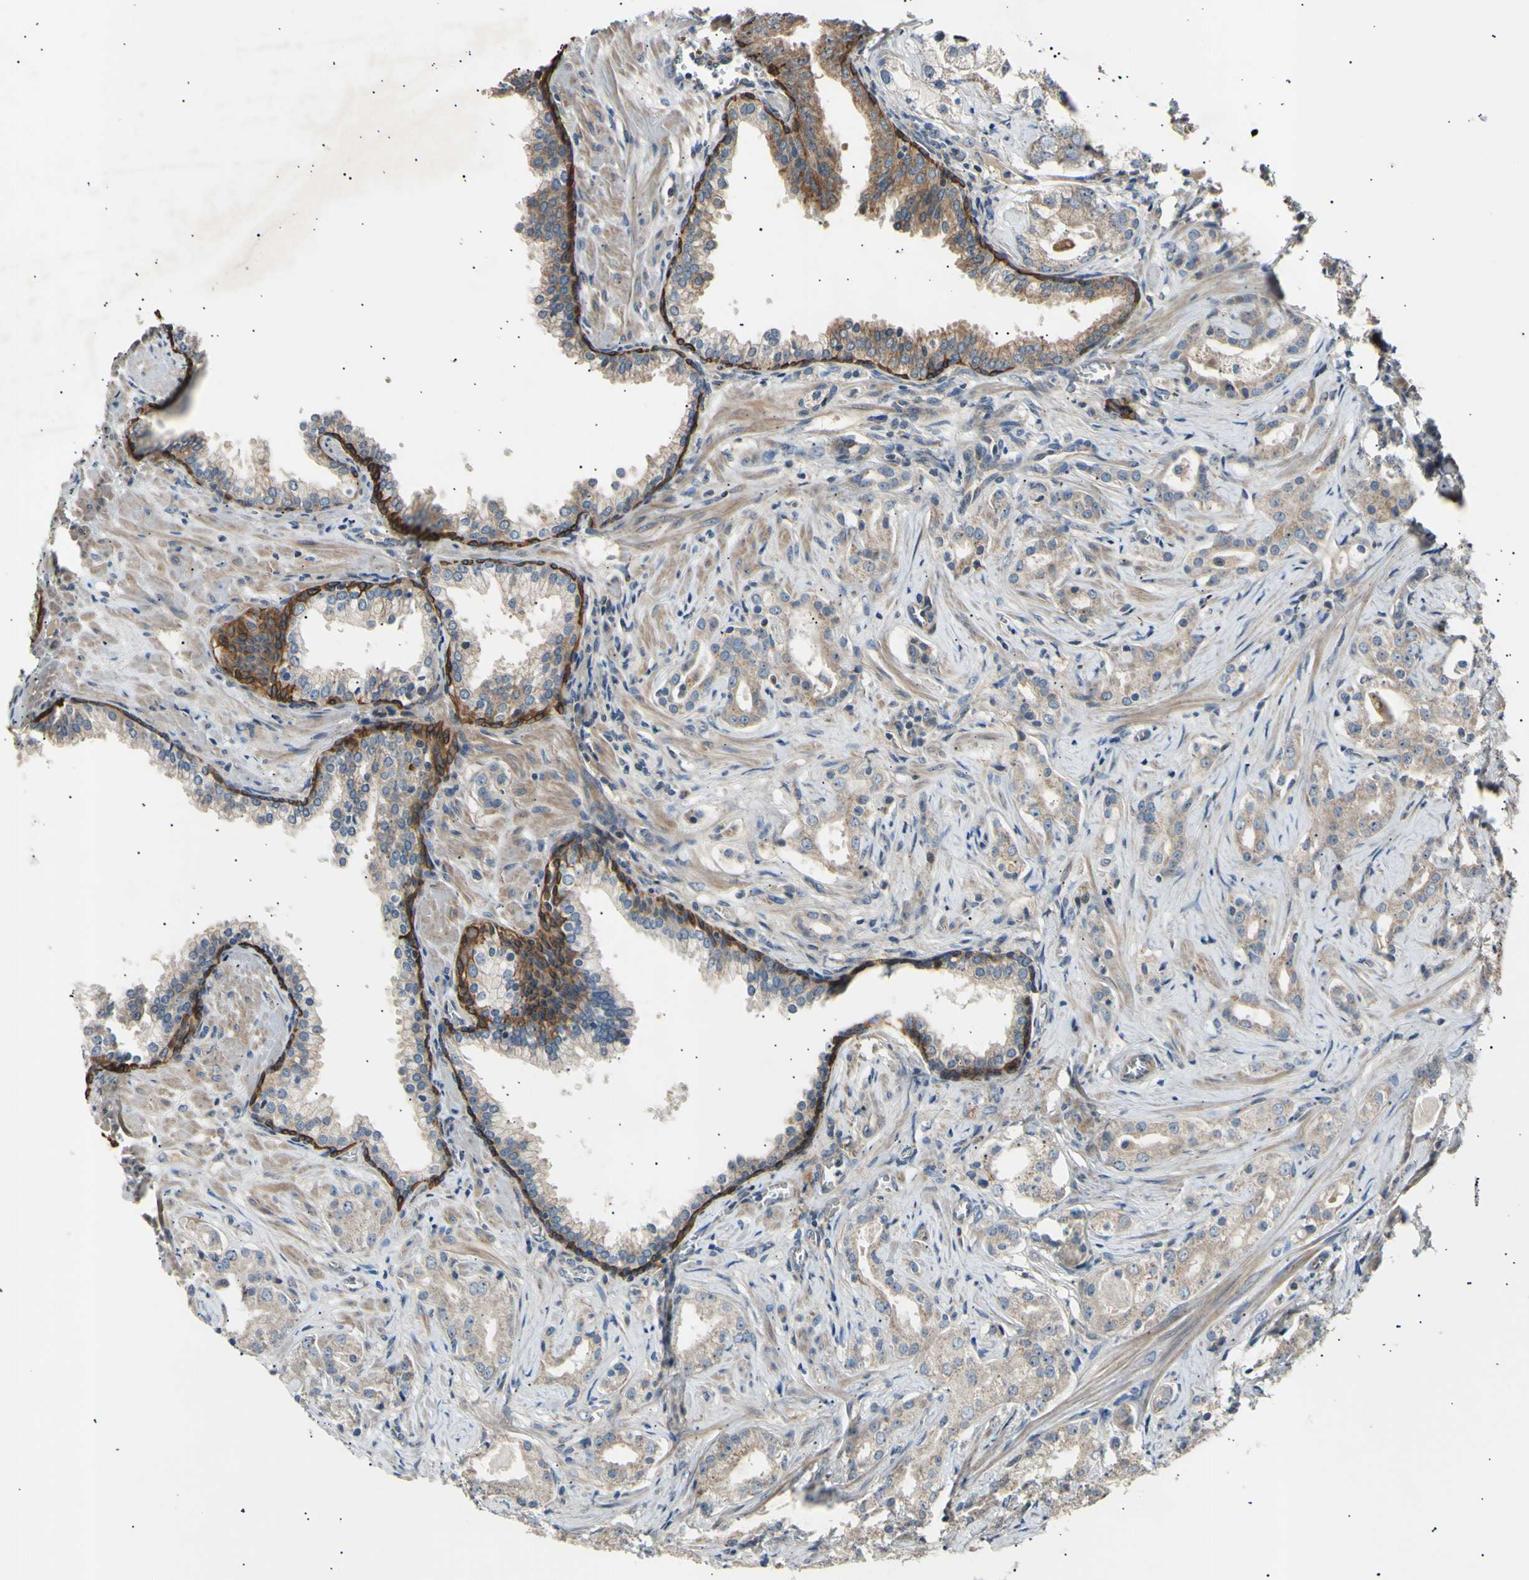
{"staining": {"intensity": "moderate", "quantity": ">75%", "location": "cytoplasmic/membranous"}, "tissue": "prostate cancer", "cell_type": "Tumor cells", "image_type": "cancer", "snomed": [{"axis": "morphology", "description": "Adenocarcinoma, Low grade"}, {"axis": "topography", "description": "Prostate"}], "caption": "Immunohistochemical staining of adenocarcinoma (low-grade) (prostate) displays moderate cytoplasmic/membranous protein expression in approximately >75% of tumor cells.", "gene": "ITGA6", "patient": {"sex": "male", "age": 59}}